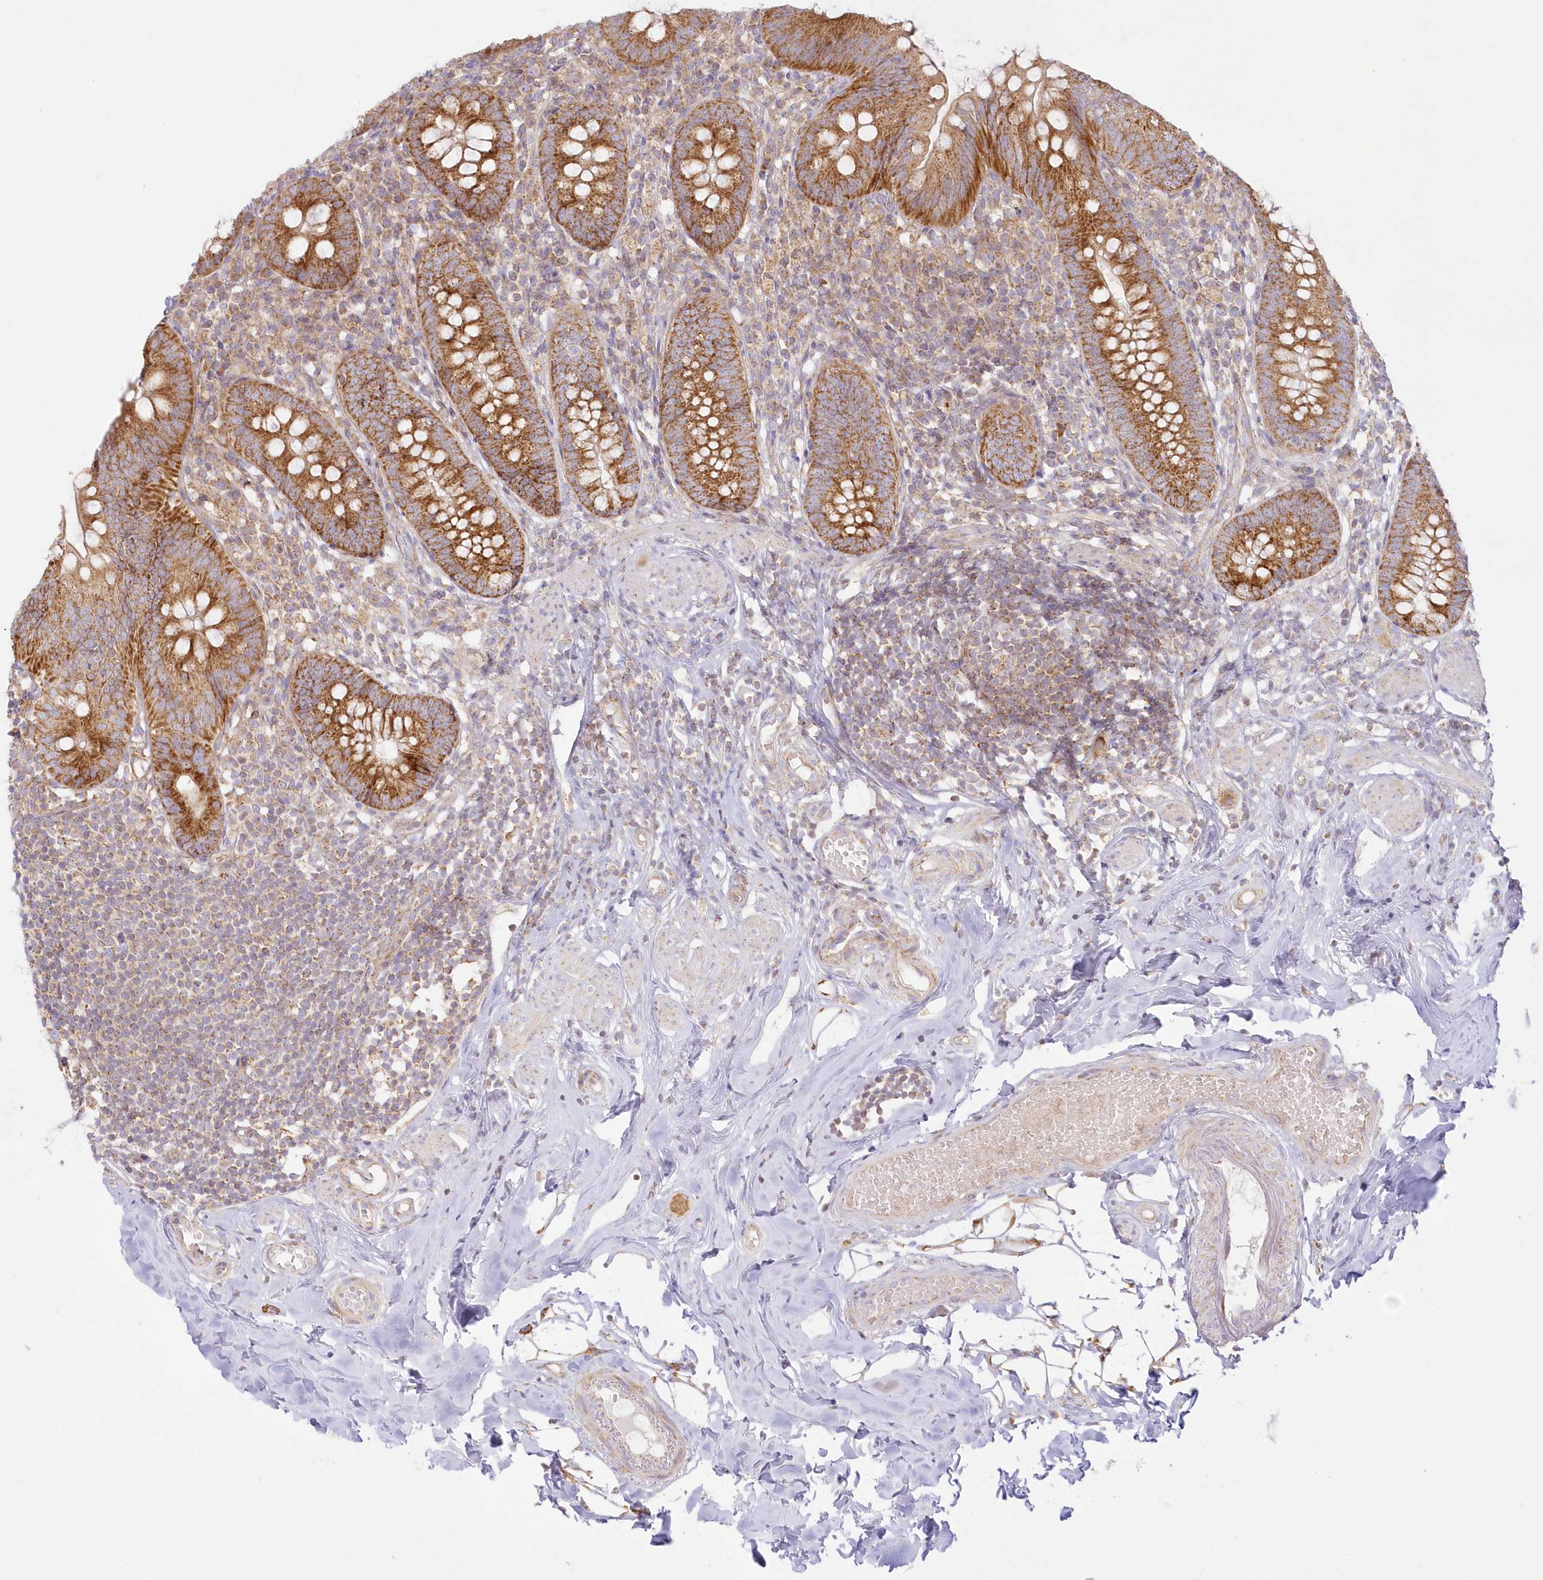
{"staining": {"intensity": "moderate", "quantity": ">75%", "location": "cytoplasmic/membranous"}, "tissue": "appendix", "cell_type": "Glandular cells", "image_type": "normal", "snomed": [{"axis": "morphology", "description": "Normal tissue, NOS"}, {"axis": "topography", "description": "Appendix"}], "caption": "Human appendix stained for a protein (brown) reveals moderate cytoplasmic/membranous positive staining in approximately >75% of glandular cells.", "gene": "TBC1D14", "patient": {"sex": "female", "age": 62}}